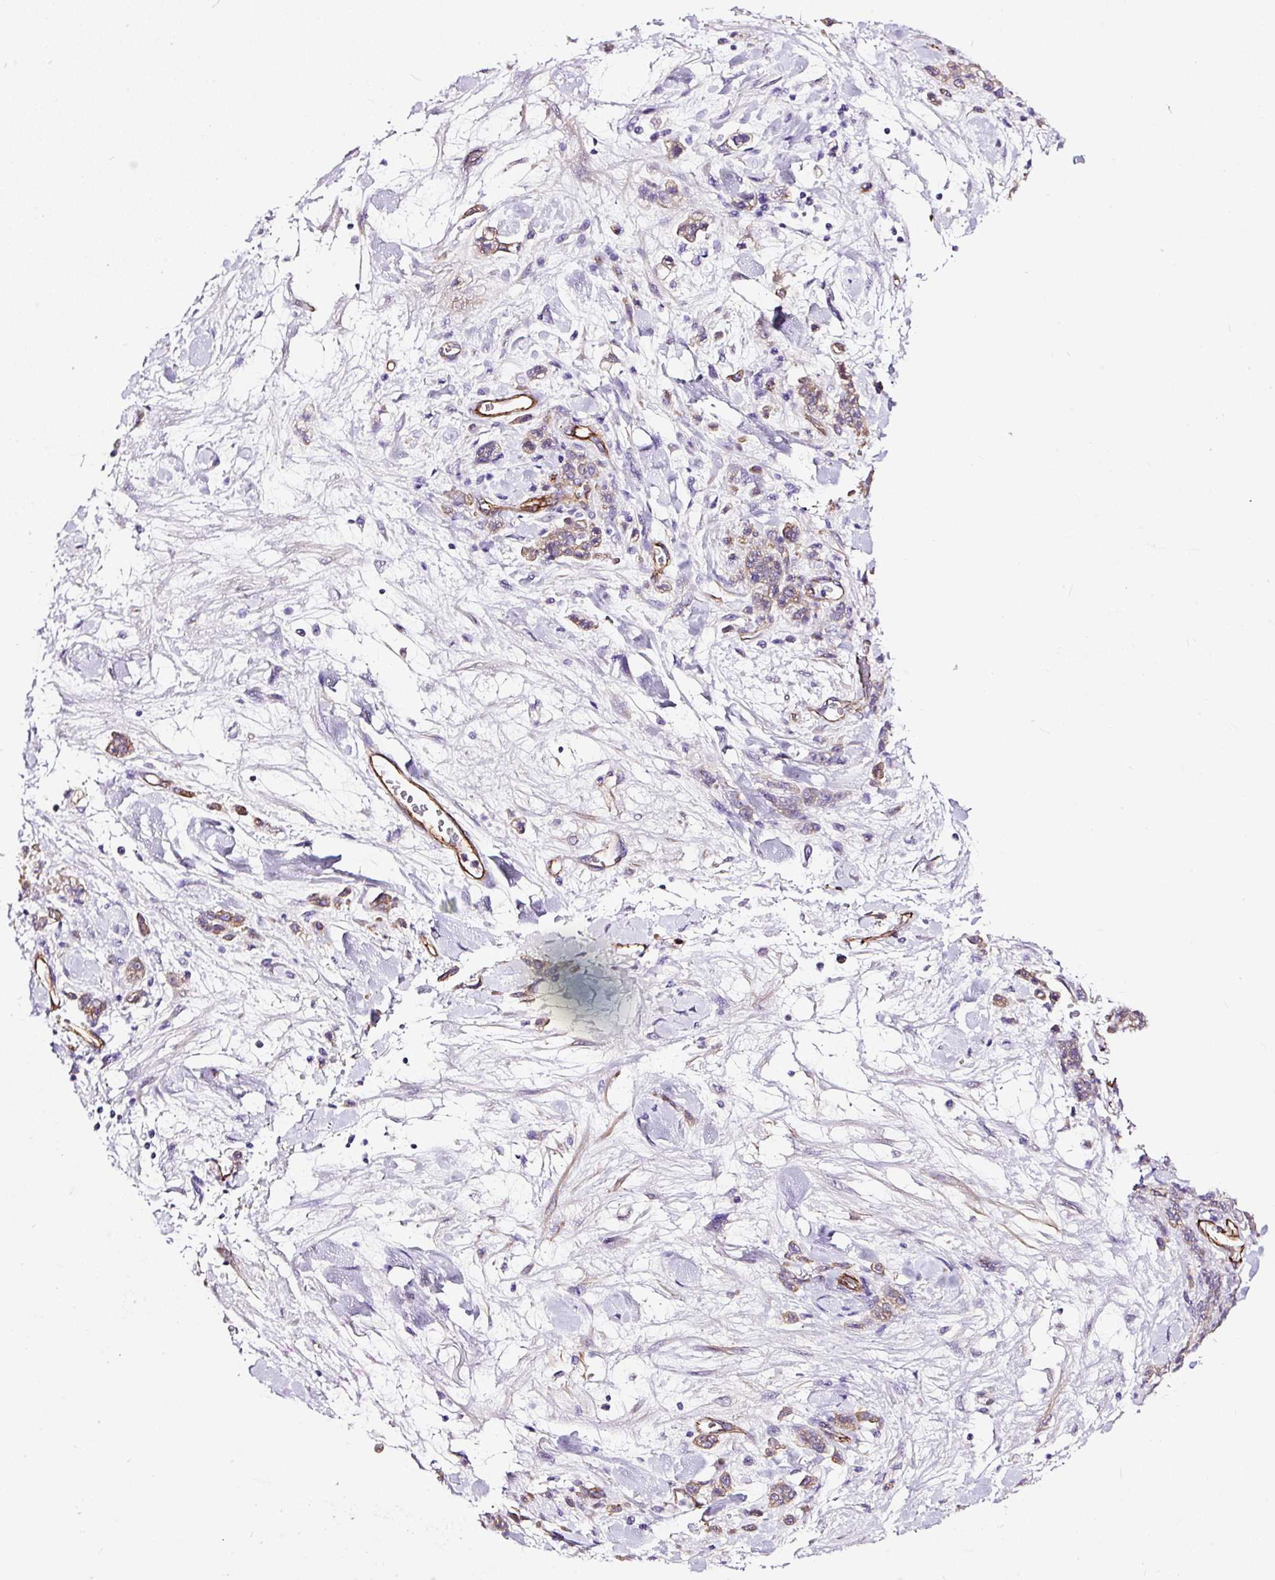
{"staining": {"intensity": "weak", "quantity": "<25%", "location": "cytoplasmic/membranous"}, "tissue": "stomach cancer", "cell_type": "Tumor cells", "image_type": "cancer", "snomed": [{"axis": "morphology", "description": "Normal tissue, NOS"}, {"axis": "morphology", "description": "Adenocarcinoma, NOS"}, {"axis": "topography", "description": "Stomach"}], "caption": "Tumor cells show no significant protein staining in stomach cancer (adenocarcinoma).", "gene": "MAGEB16", "patient": {"sex": "male", "age": 82}}